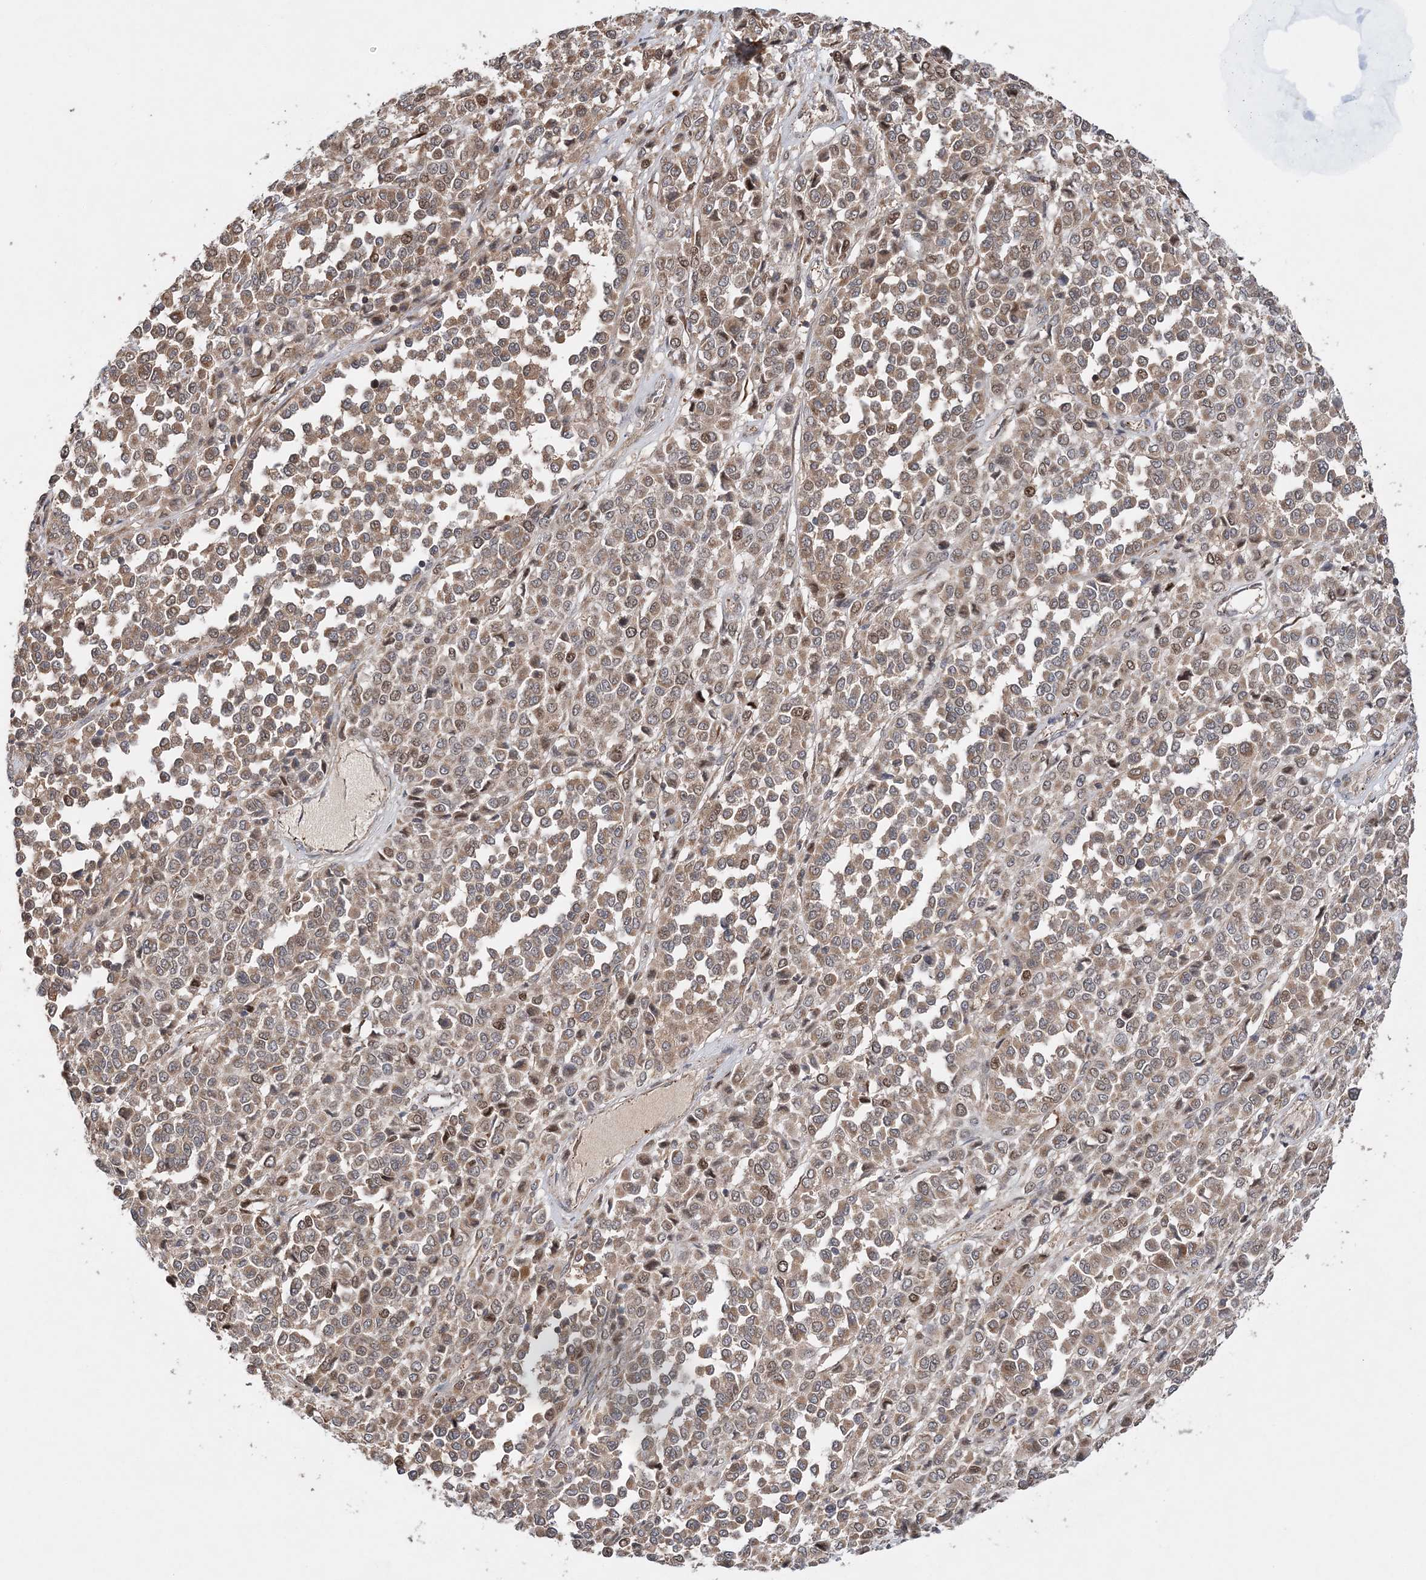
{"staining": {"intensity": "moderate", "quantity": ">75%", "location": "cytoplasmic/membranous,nuclear"}, "tissue": "melanoma", "cell_type": "Tumor cells", "image_type": "cancer", "snomed": [{"axis": "morphology", "description": "Malignant melanoma, Metastatic site"}, {"axis": "topography", "description": "Pancreas"}], "caption": "High-power microscopy captured an IHC image of melanoma, revealing moderate cytoplasmic/membranous and nuclear staining in approximately >75% of tumor cells.", "gene": "KIF4A", "patient": {"sex": "female", "age": 30}}